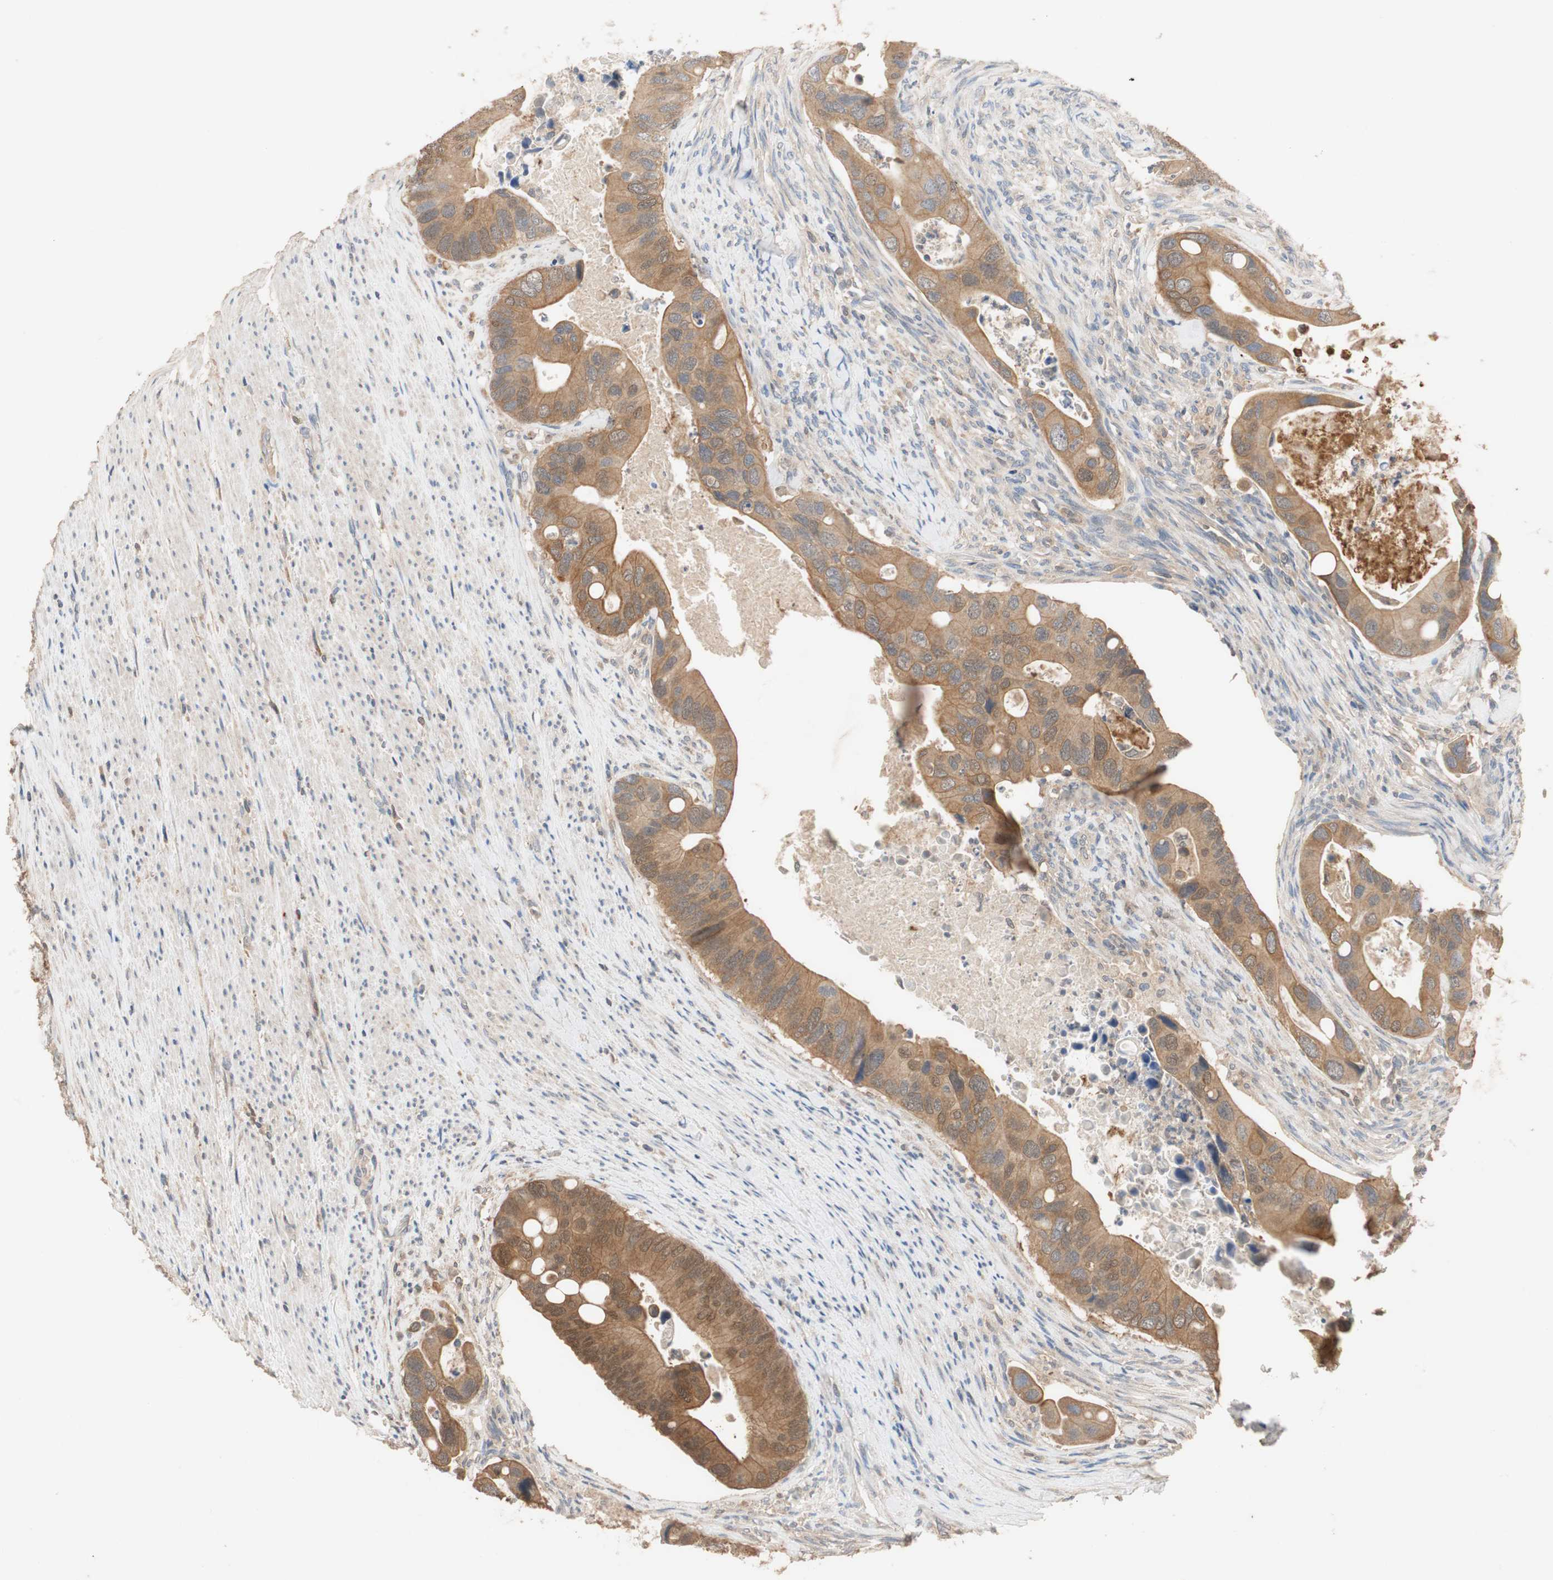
{"staining": {"intensity": "moderate", "quantity": ">75%", "location": "cytoplasmic/membranous"}, "tissue": "colorectal cancer", "cell_type": "Tumor cells", "image_type": "cancer", "snomed": [{"axis": "morphology", "description": "Adenocarcinoma, NOS"}, {"axis": "topography", "description": "Rectum"}], "caption": "Immunohistochemical staining of colorectal cancer (adenocarcinoma) demonstrates medium levels of moderate cytoplasmic/membranous protein positivity in about >75% of tumor cells.", "gene": "ADAP1", "patient": {"sex": "female", "age": 57}}